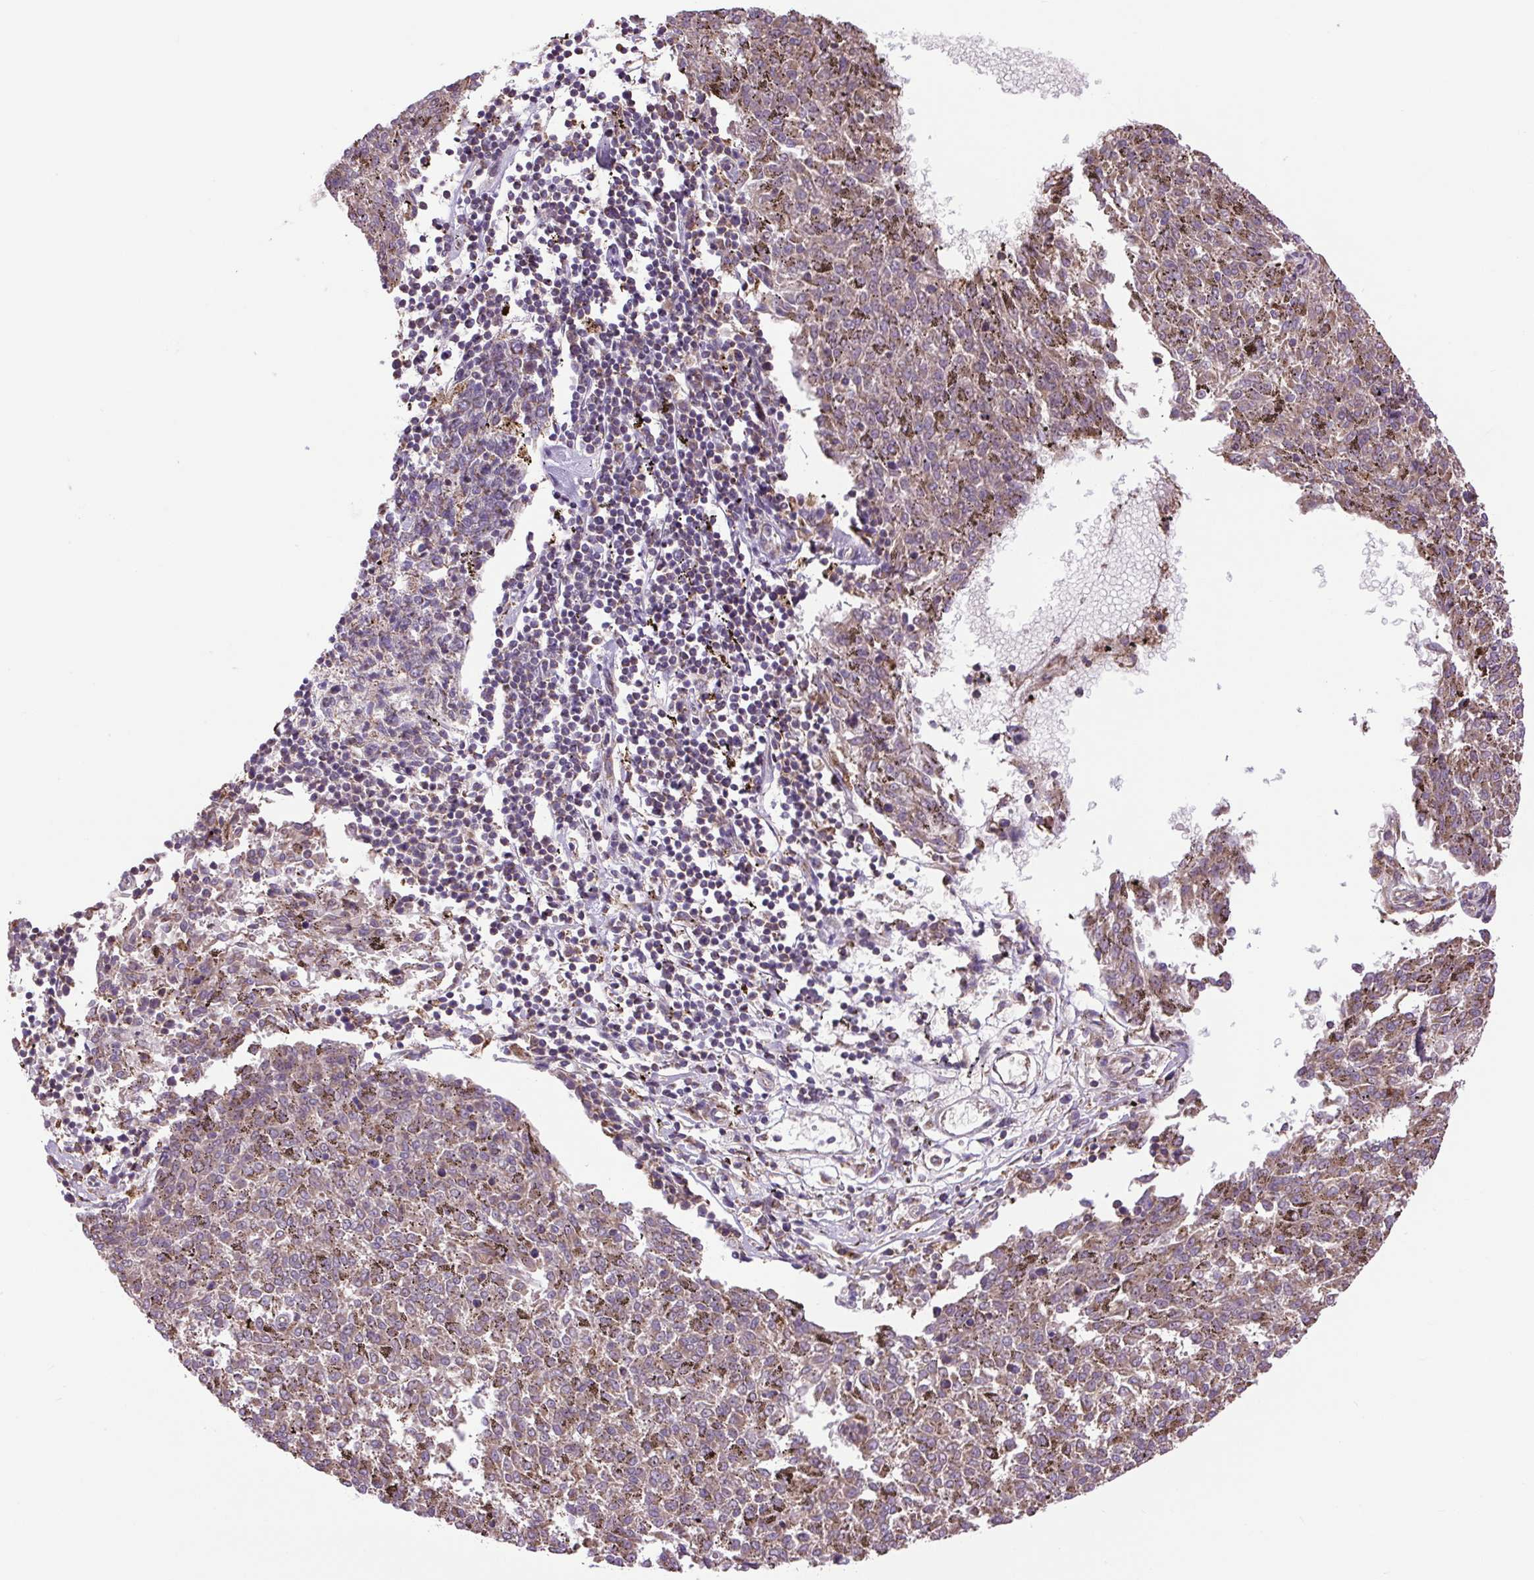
{"staining": {"intensity": "weak", "quantity": ">75%", "location": "cytoplasmic/membranous"}, "tissue": "melanoma", "cell_type": "Tumor cells", "image_type": "cancer", "snomed": [{"axis": "morphology", "description": "Malignant melanoma, NOS"}, {"axis": "topography", "description": "Skin"}], "caption": "Malignant melanoma was stained to show a protein in brown. There is low levels of weak cytoplasmic/membranous expression in approximately >75% of tumor cells.", "gene": "PLCG1", "patient": {"sex": "female", "age": 72}}